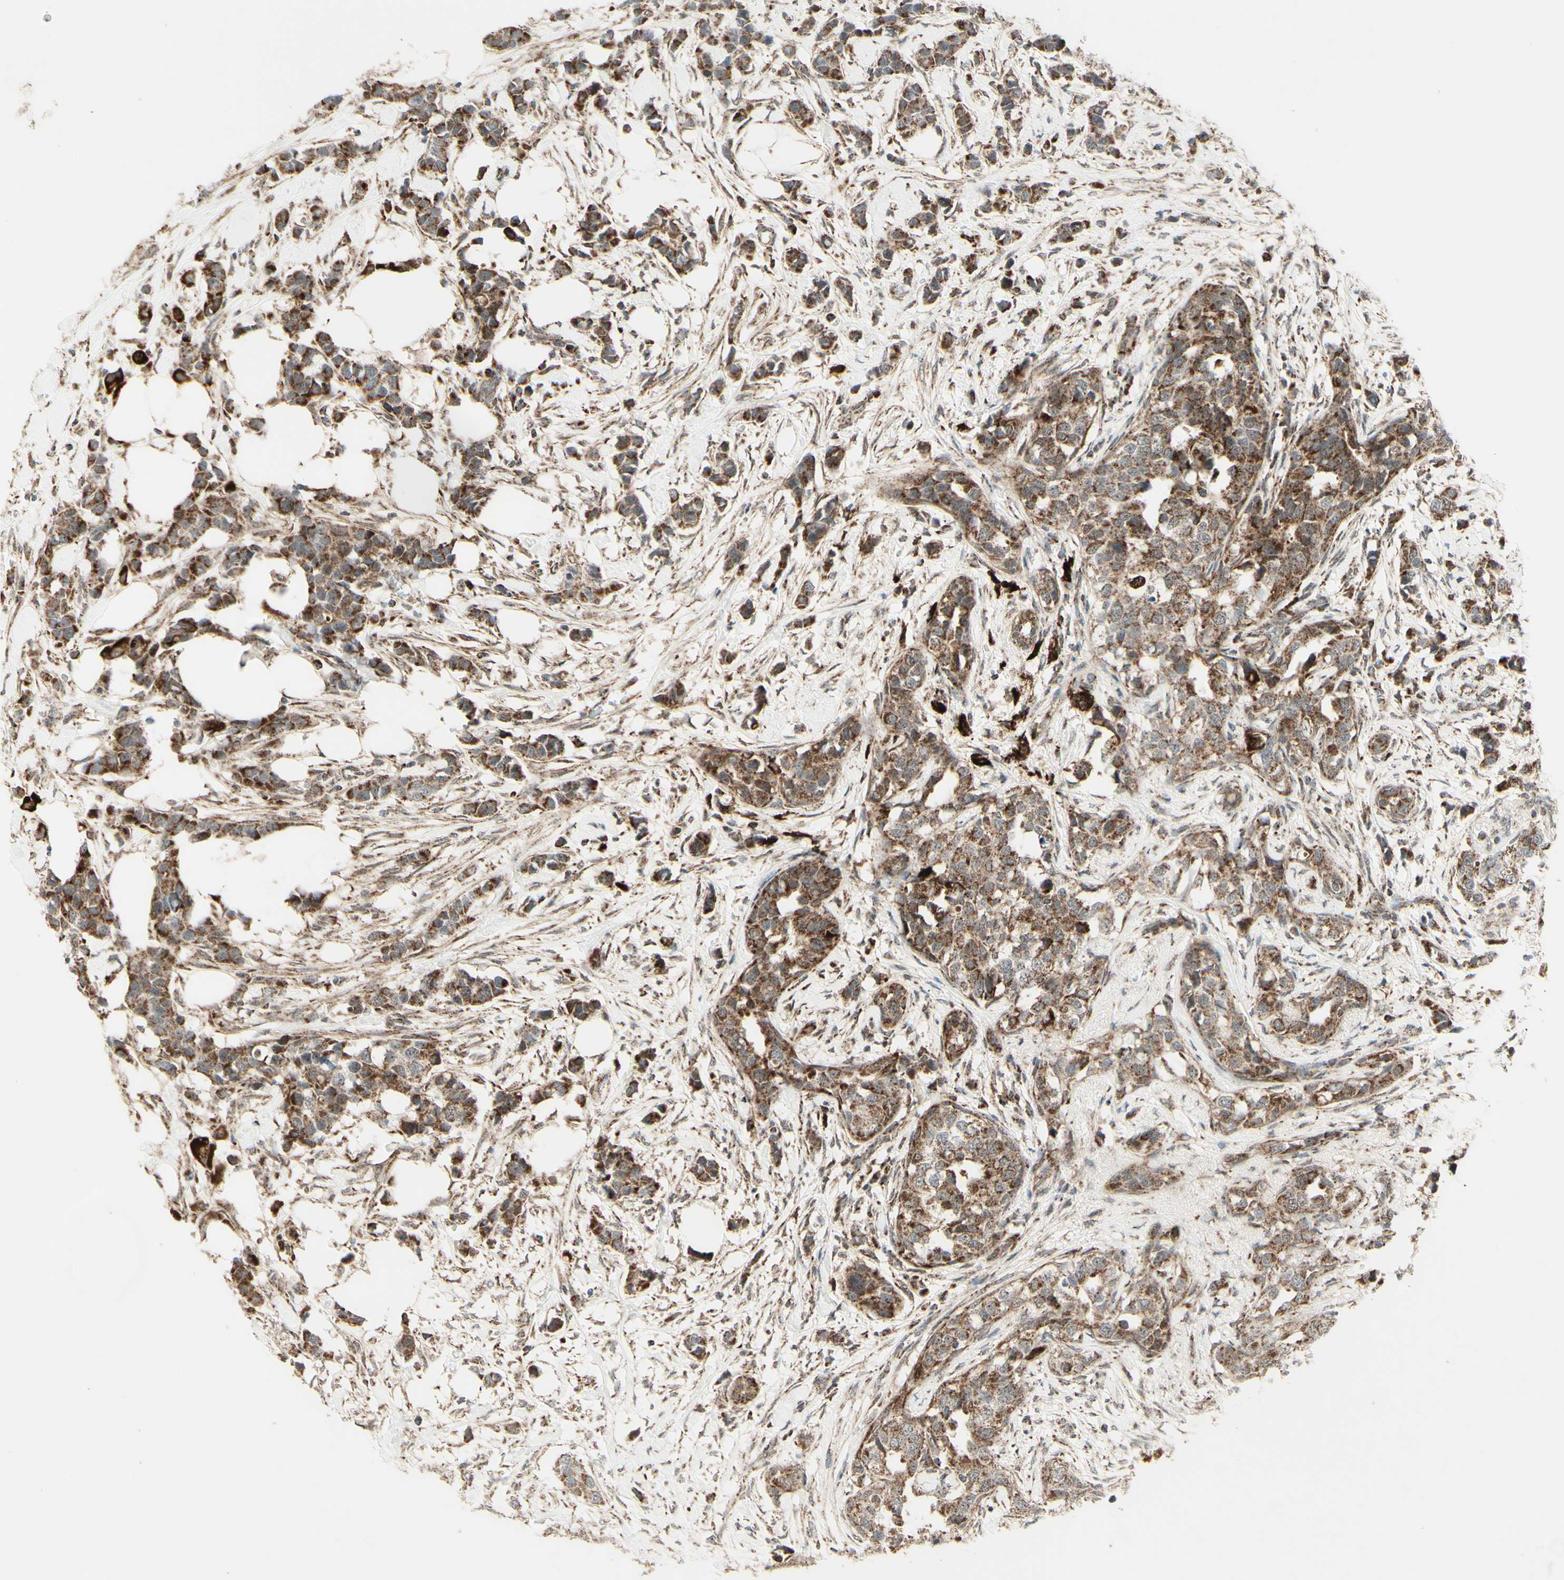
{"staining": {"intensity": "moderate", "quantity": ">75%", "location": "cytoplasmic/membranous"}, "tissue": "breast cancer", "cell_type": "Tumor cells", "image_type": "cancer", "snomed": [{"axis": "morphology", "description": "Normal tissue, NOS"}, {"axis": "morphology", "description": "Duct carcinoma"}, {"axis": "topography", "description": "Breast"}], "caption": "Intraductal carcinoma (breast) was stained to show a protein in brown. There is medium levels of moderate cytoplasmic/membranous expression in approximately >75% of tumor cells. (DAB IHC with brightfield microscopy, high magnification).", "gene": "DHRS3", "patient": {"sex": "female", "age": 50}}